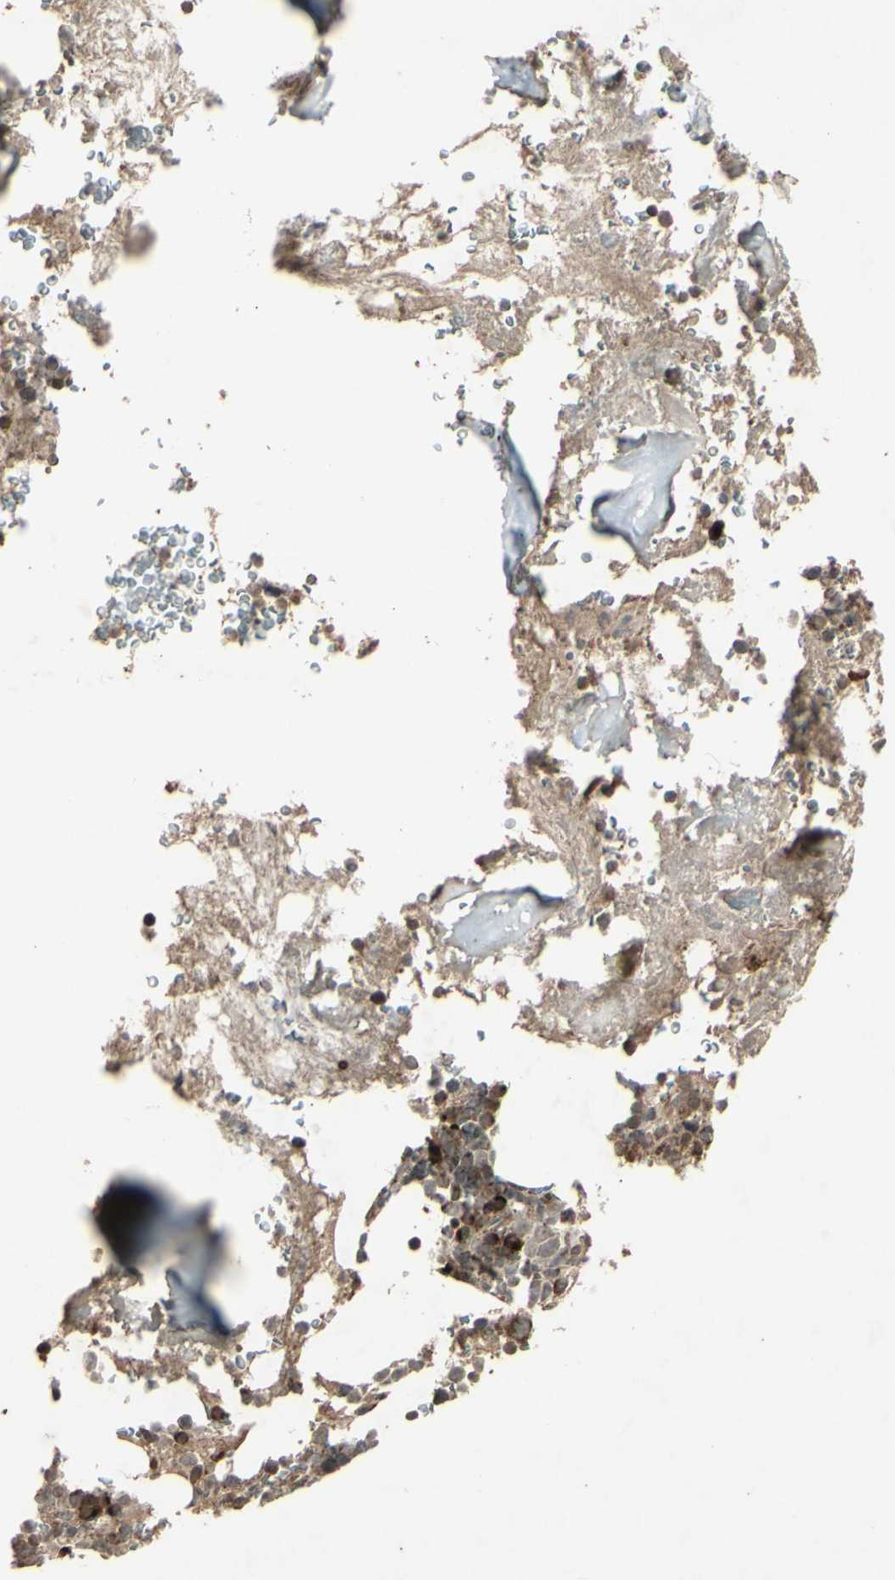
{"staining": {"intensity": "strong", "quantity": "<25%", "location": "cytoplasmic/membranous"}, "tissue": "bone marrow", "cell_type": "Hematopoietic cells", "image_type": "normal", "snomed": [{"axis": "morphology", "description": "Normal tissue, NOS"}, {"axis": "topography", "description": "Bone marrow"}], "caption": "Bone marrow stained with immunohistochemistry (IHC) shows strong cytoplasmic/membranous staining in about <25% of hematopoietic cells.", "gene": "AP1G1", "patient": {"sex": "male"}}